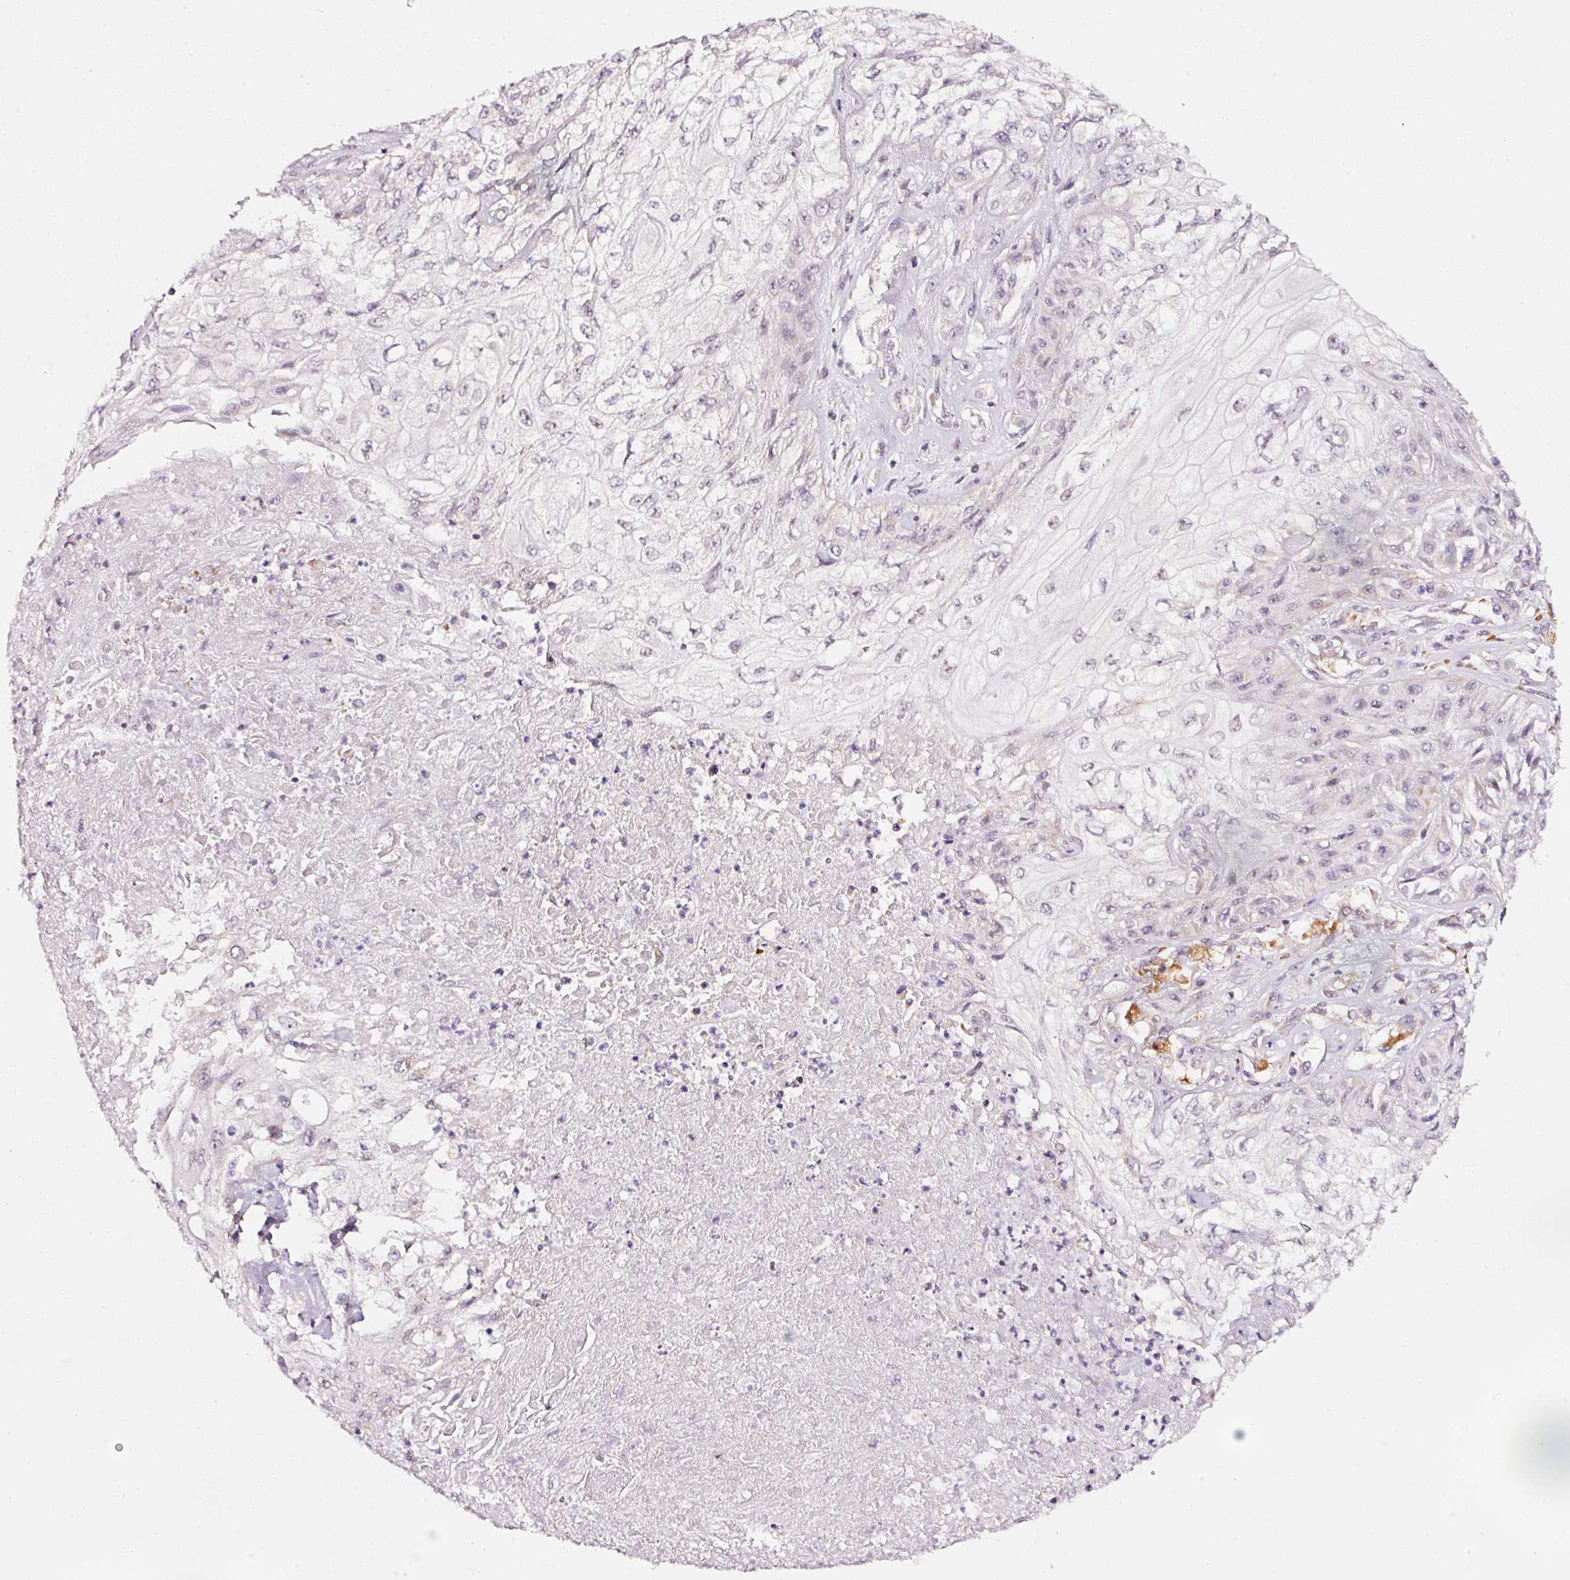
{"staining": {"intensity": "negative", "quantity": "none", "location": "none"}, "tissue": "skin cancer", "cell_type": "Tumor cells", "image_type": "cancer", "snomed": [{"axis": "morphology", "description": "Squamous cell carcinoma, NOS"}, {"axis": "morphology", "description": "Squamous cell carcinoma, metastatic, NOS"}, {"axis": "topography", "description": "Skin"}, {"axis": "topography", "description": "Lymph node"}], "caption": "Immunohistochemical staining of human skin cancer reveals no significant expression in tumor cells.", "gene": "ZNF460", "patient": {"sex": "male", "age": 75}}